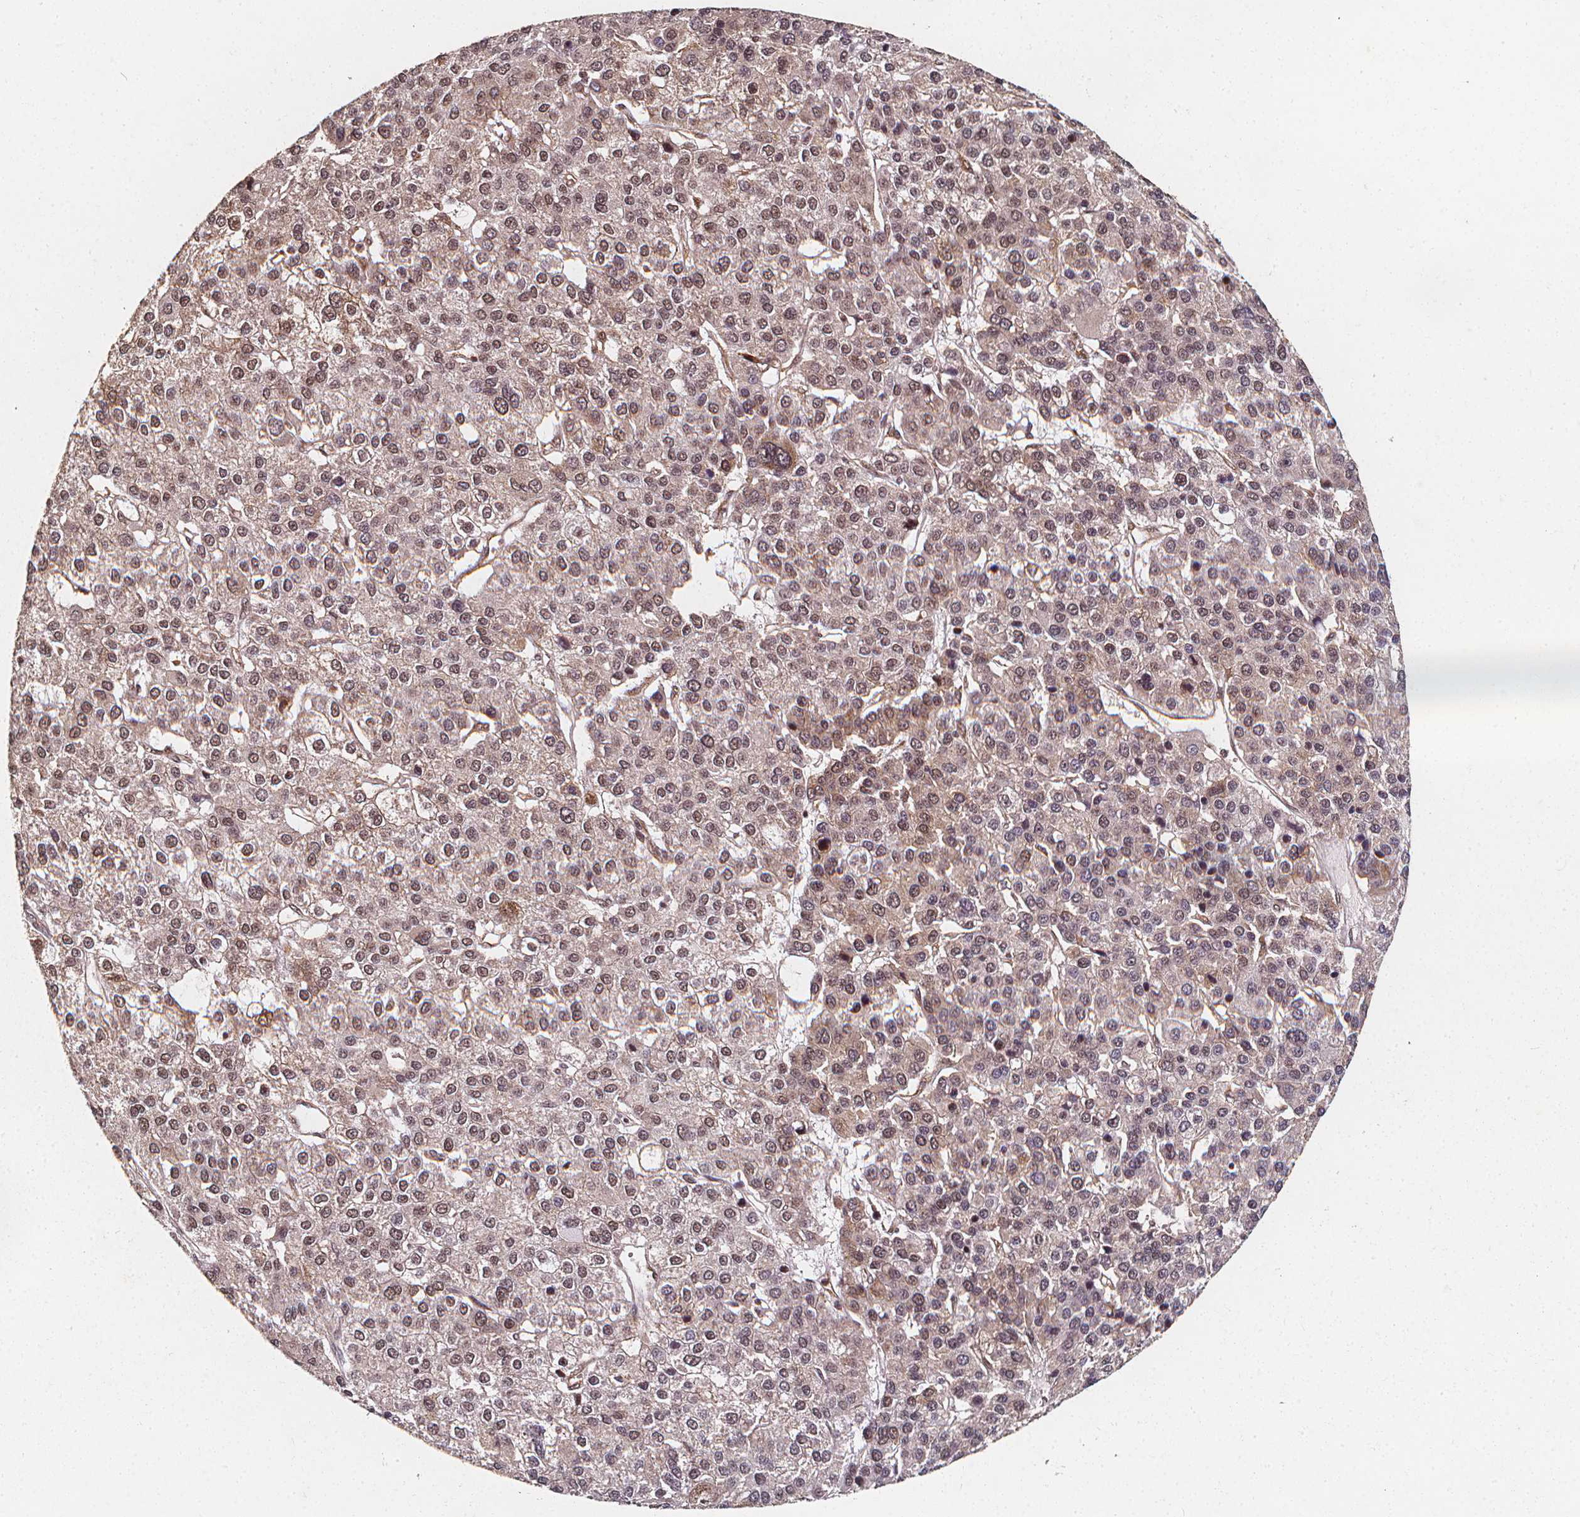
{"staining": {"intensity": "strong", "quantity": "25%-75%", "location": "cytoplasmic/membranous,nuclear"}, "tissue": "liver cancer", "cell_type": "Tumor cells", "image_type": "cancer", "snomed": [{"axis": "morphology", "description": "Carcinoma, Hepatocellular, NOS"}, {"axis": "topography", "description": "Liver"}], "caption": "Immunohistochemical staining of human liver cancer reveals high levels of strong cytoplasmic/membranous and nuclear protein positivity in approximately 25%-75% of tumor cells.", "gene": "SMN1", "patient": {"sex": "female", "age": 41}}